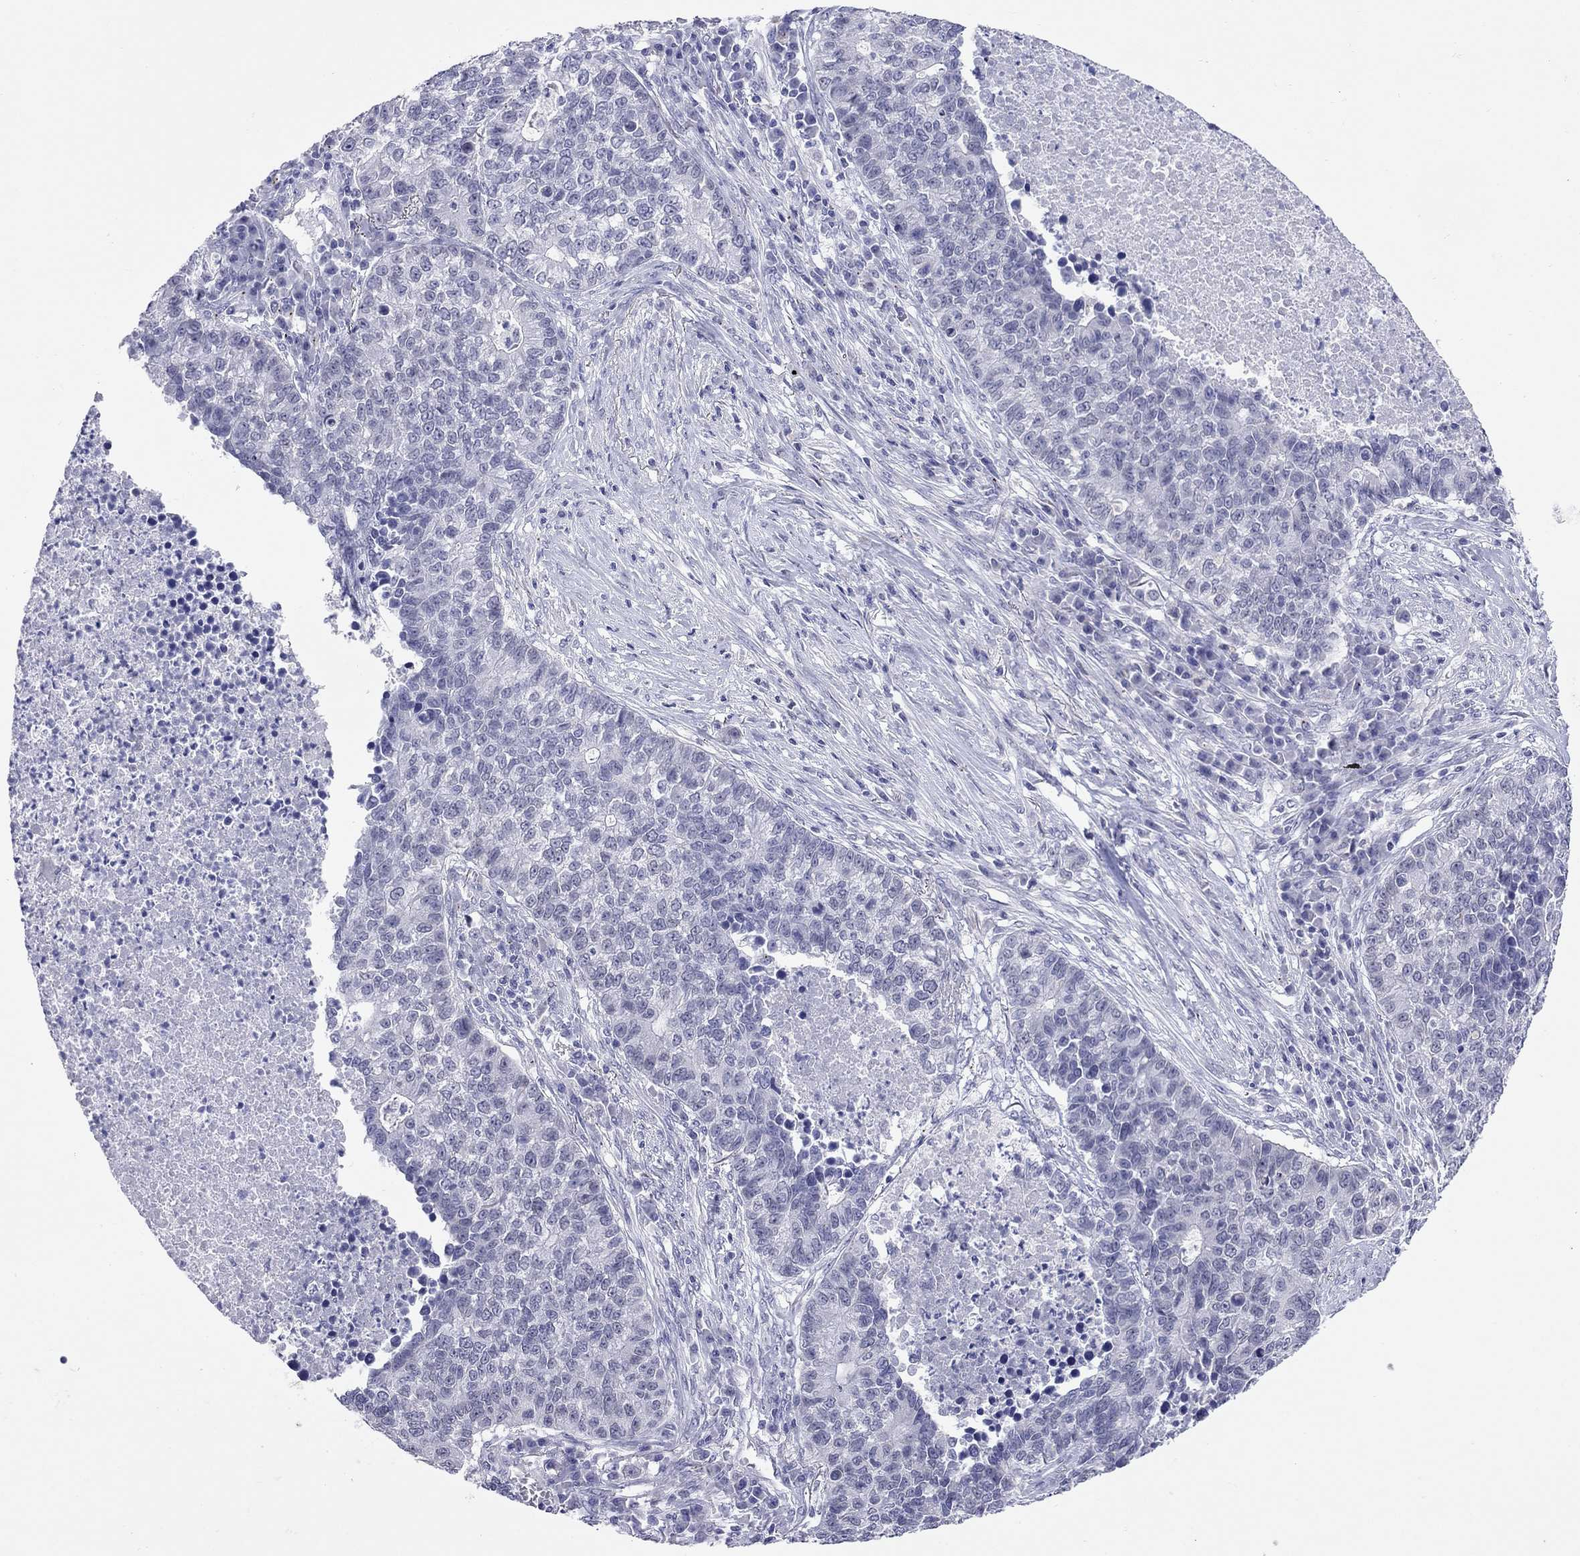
{"staining": {"intensity": "negative", "quantity": "none", "location": "none"}, "tissue": "lung cancer", "cell_type": "Tumor cells", "image_type": "cancer", "snomed": [{"axis": "morphology", "description": "Adenocarcinoma, NOS"}, {"axis": "topography", "description": "Lung"}], "caption": "This is an immunohistochemistry (IHC) micrograph of adenocarcinoma (lung). There is no expression in tumor cells.", "gene": "ARMC12", "patient": {"sex": "male", "age": 57}}